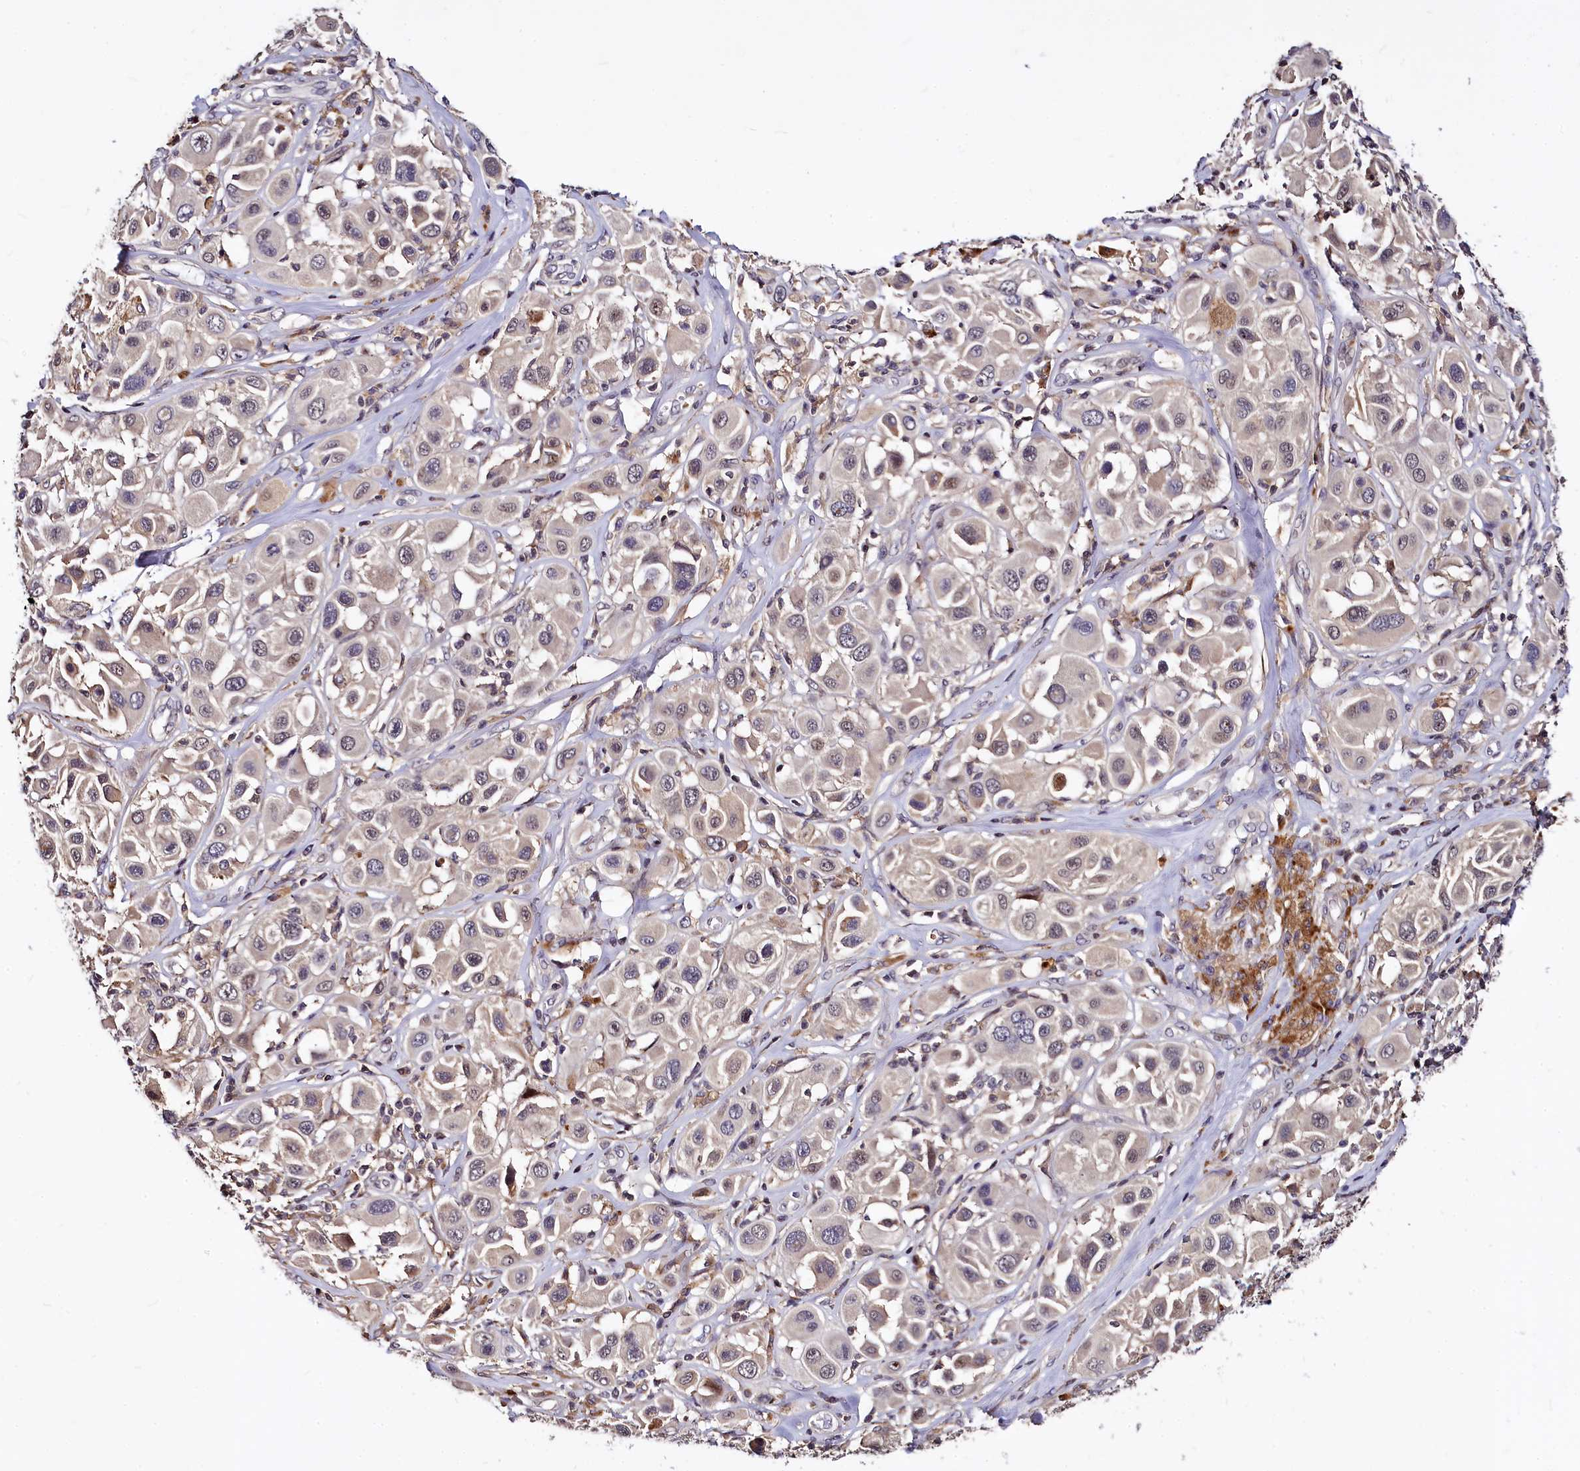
{"staining": {"intensity": "weak", "quantity": "<25%", "location": "cytoplasmic/membranous,nuclear"}, "tissue": "melanoma", "cell_type": "Tumor cells", "image_type": "cancer", "snomed": [{"axis": "morphology", "description": "Malignant melanoma, Metastatic site"}, {"axis": "topography", "description": "Skin"}], "caption": "High power microscopy photomicrograph of an immunohistochemistry (IHC) photomicrograph of malignant melanoma (metastatic site), revealing no significant positivity in tumor cells.", "gene": "ATG101", "patient": {"sex": "male", "age": 41}}